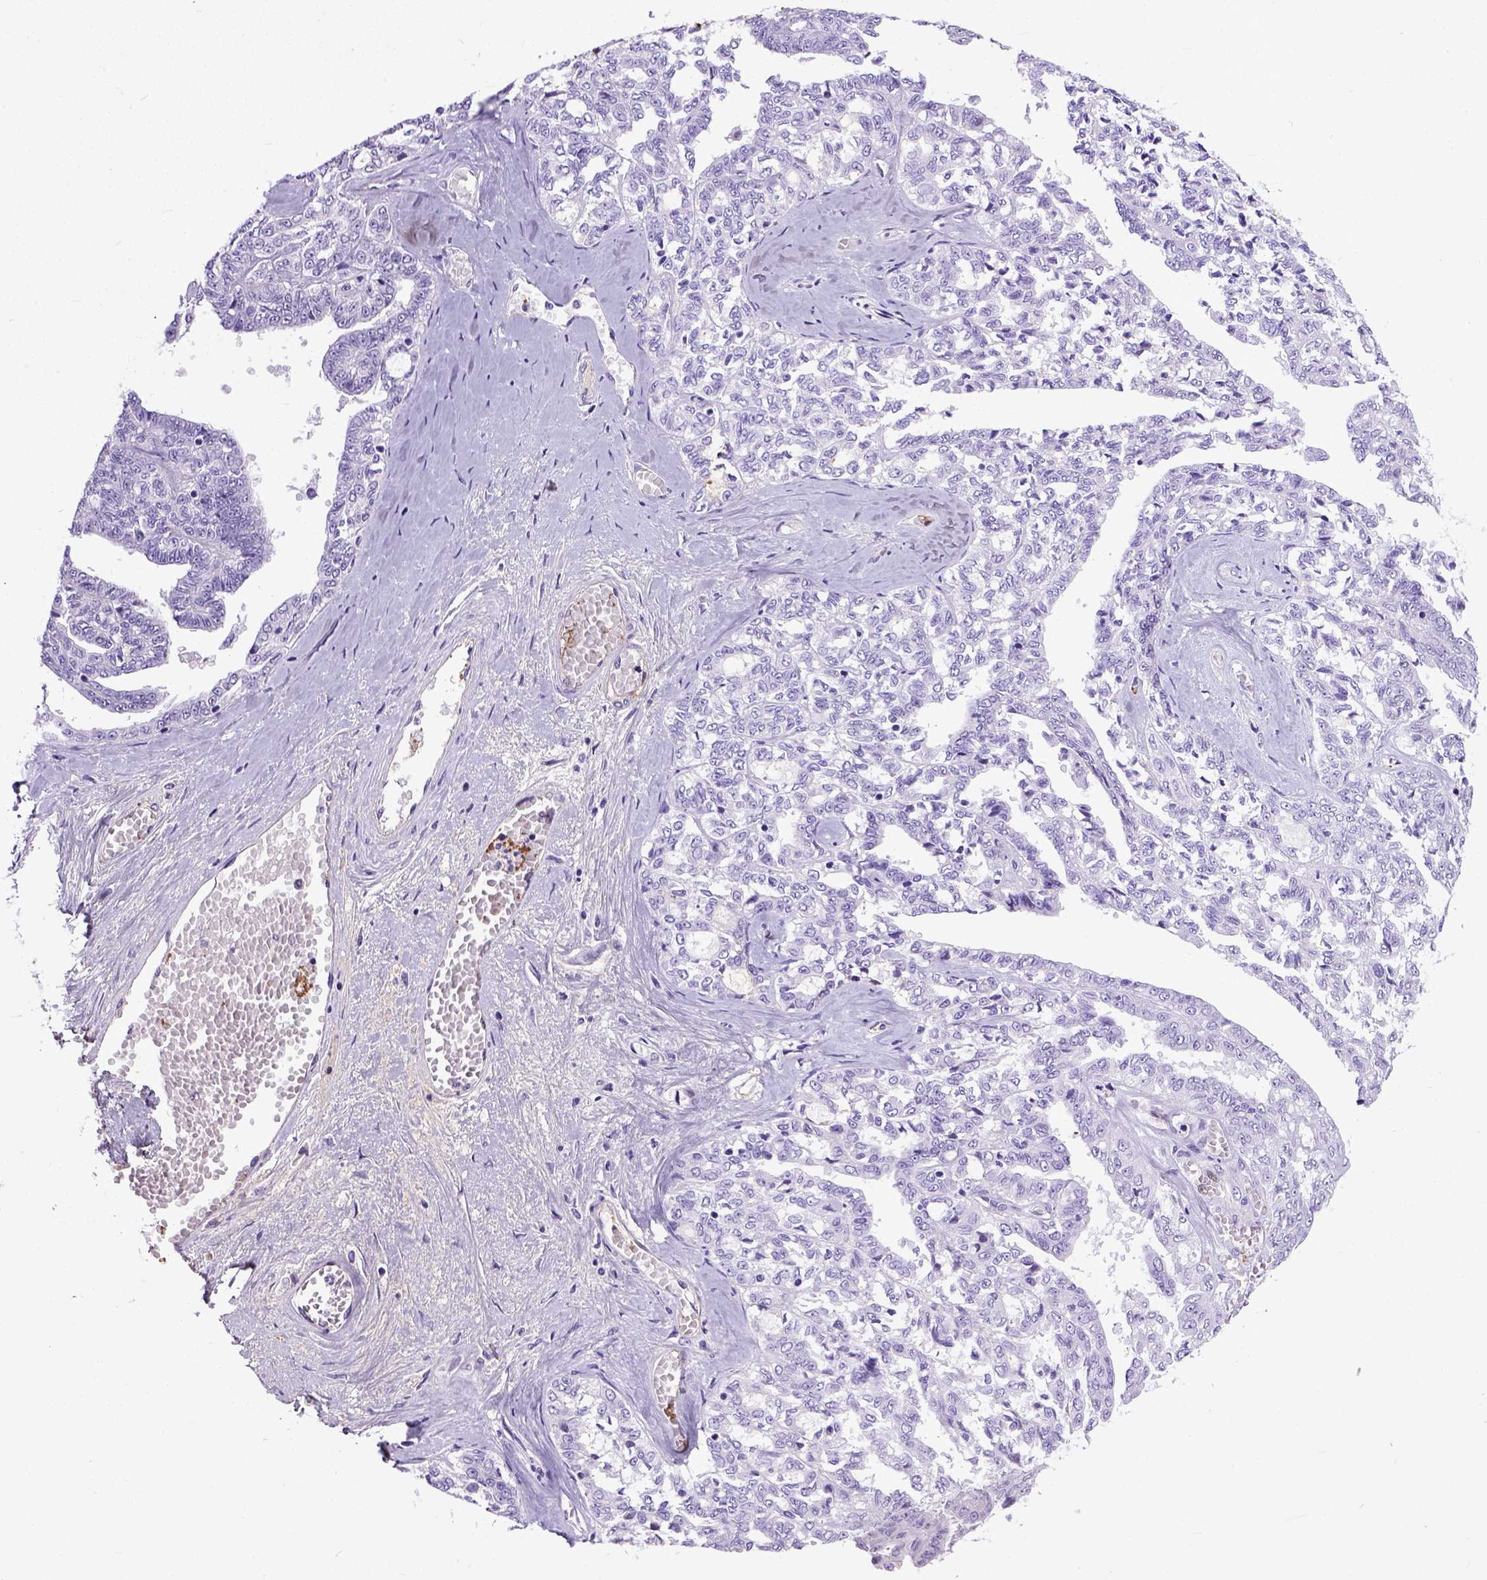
{"staining": {"intensity": "negative", "quantity": "none", "location": "none"}, "tissue": "ovarian cancer", "cell_type": "Tumor cells", "image_type": "cancer", "snomed": [{"axis": "morphology", "description": "Cystadenocarcinoma, serous, NOS"}, {"axis": "topography", "description": "Ovary"}], "caption": "This is an immunohistochemistry (IHC) photomicrograph of human ovarian cancer. There is no expression in tumor cells.", "gene": "ADAMTS8", "patient": {"sex": "female", "age": 71}}